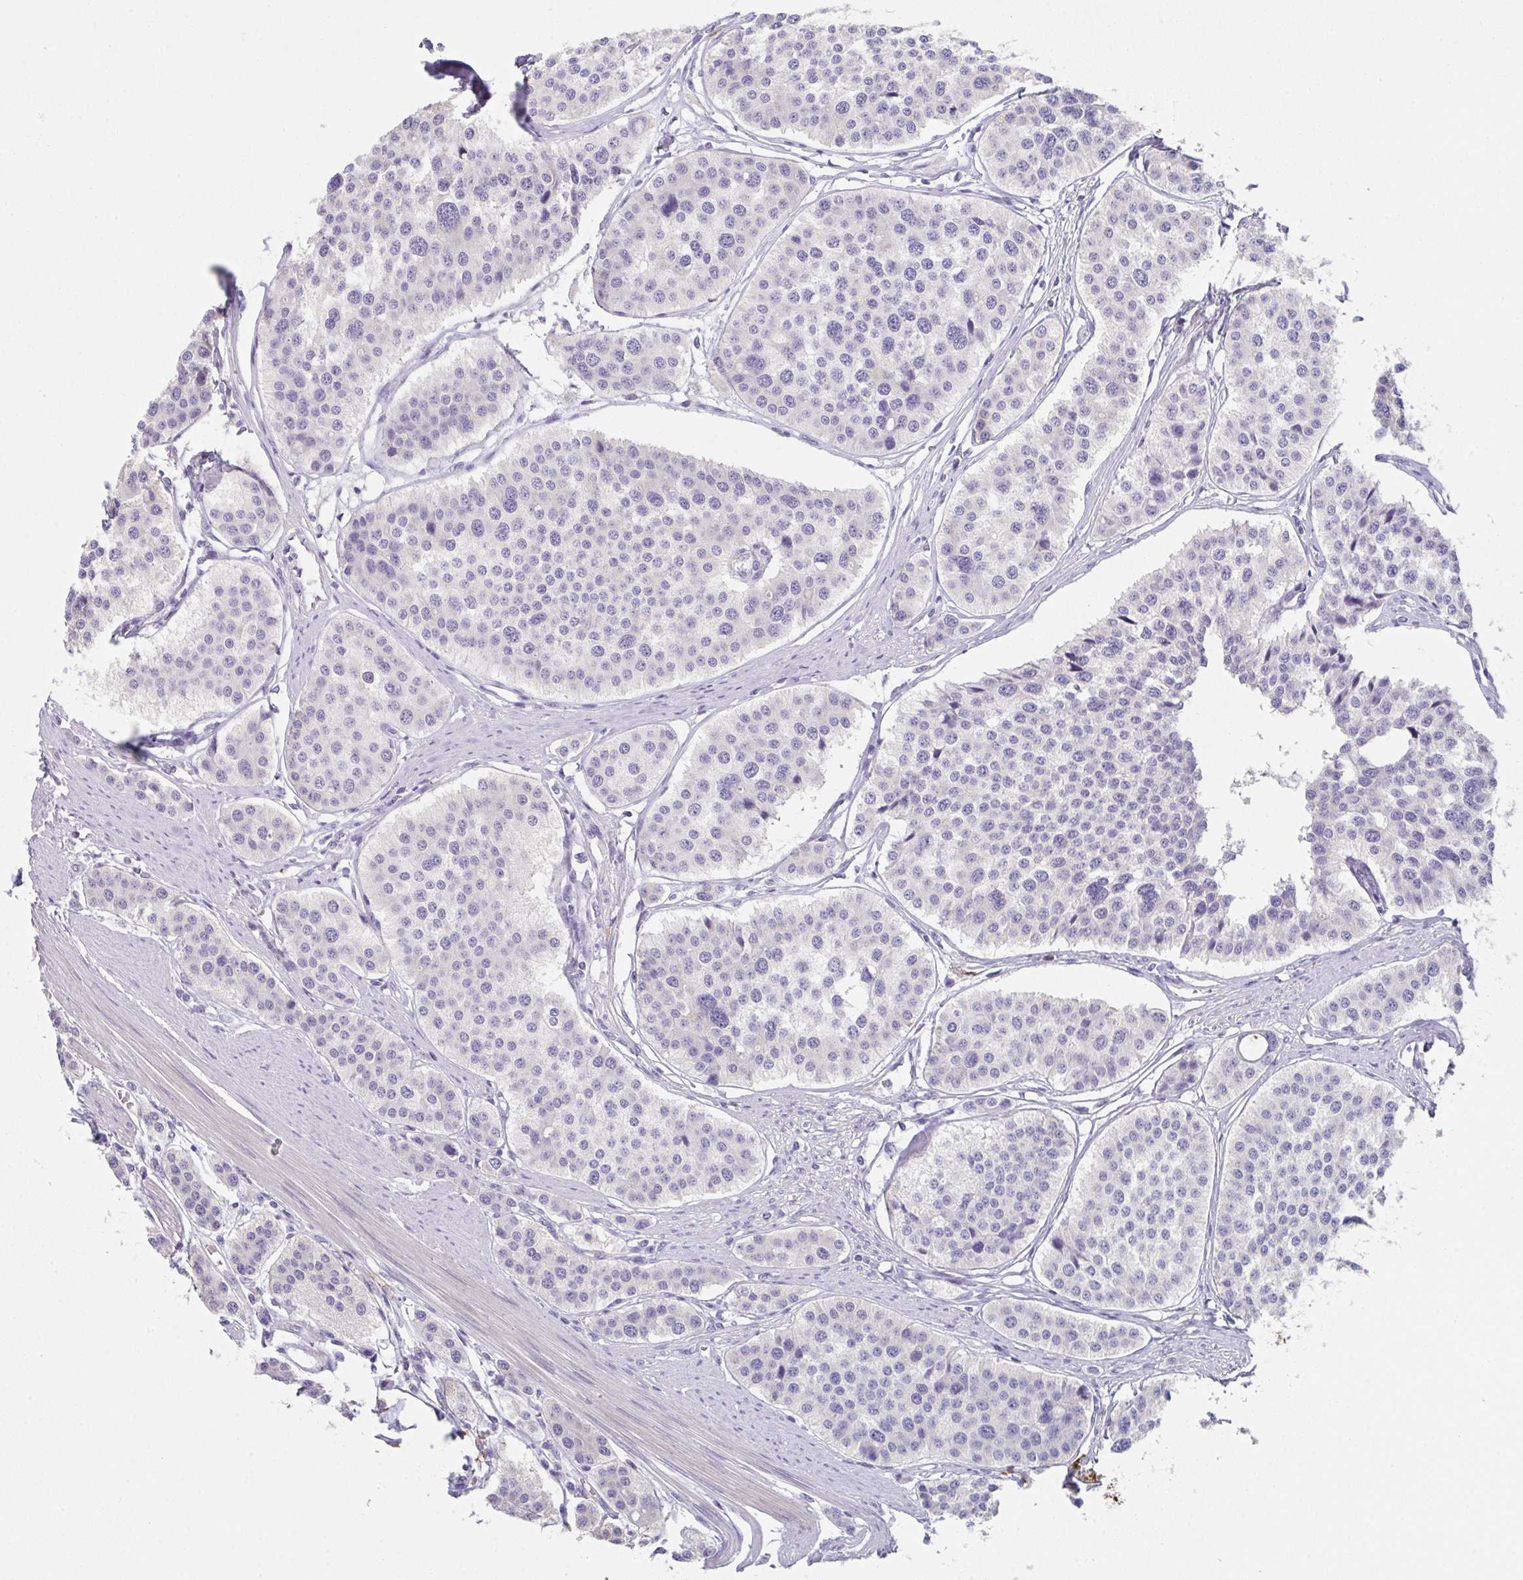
{"staining": {"intensity": "negative", "quantity": "none", "location": "none"}, "tissue": "carcinoid", "cell_type": "Tumor cells", "image_type": "cancer", "snomed": [{"axis": "morphology", "description": "Carcinoid, malignant, NOS"}, {"axis": "topography", "description": "Small intestine"}], "caption": "Image shows no significant protein expression in tumor cells of carcinoid.", "gene": "DBN1", "patient": {"sex": "male", "age": 60}}